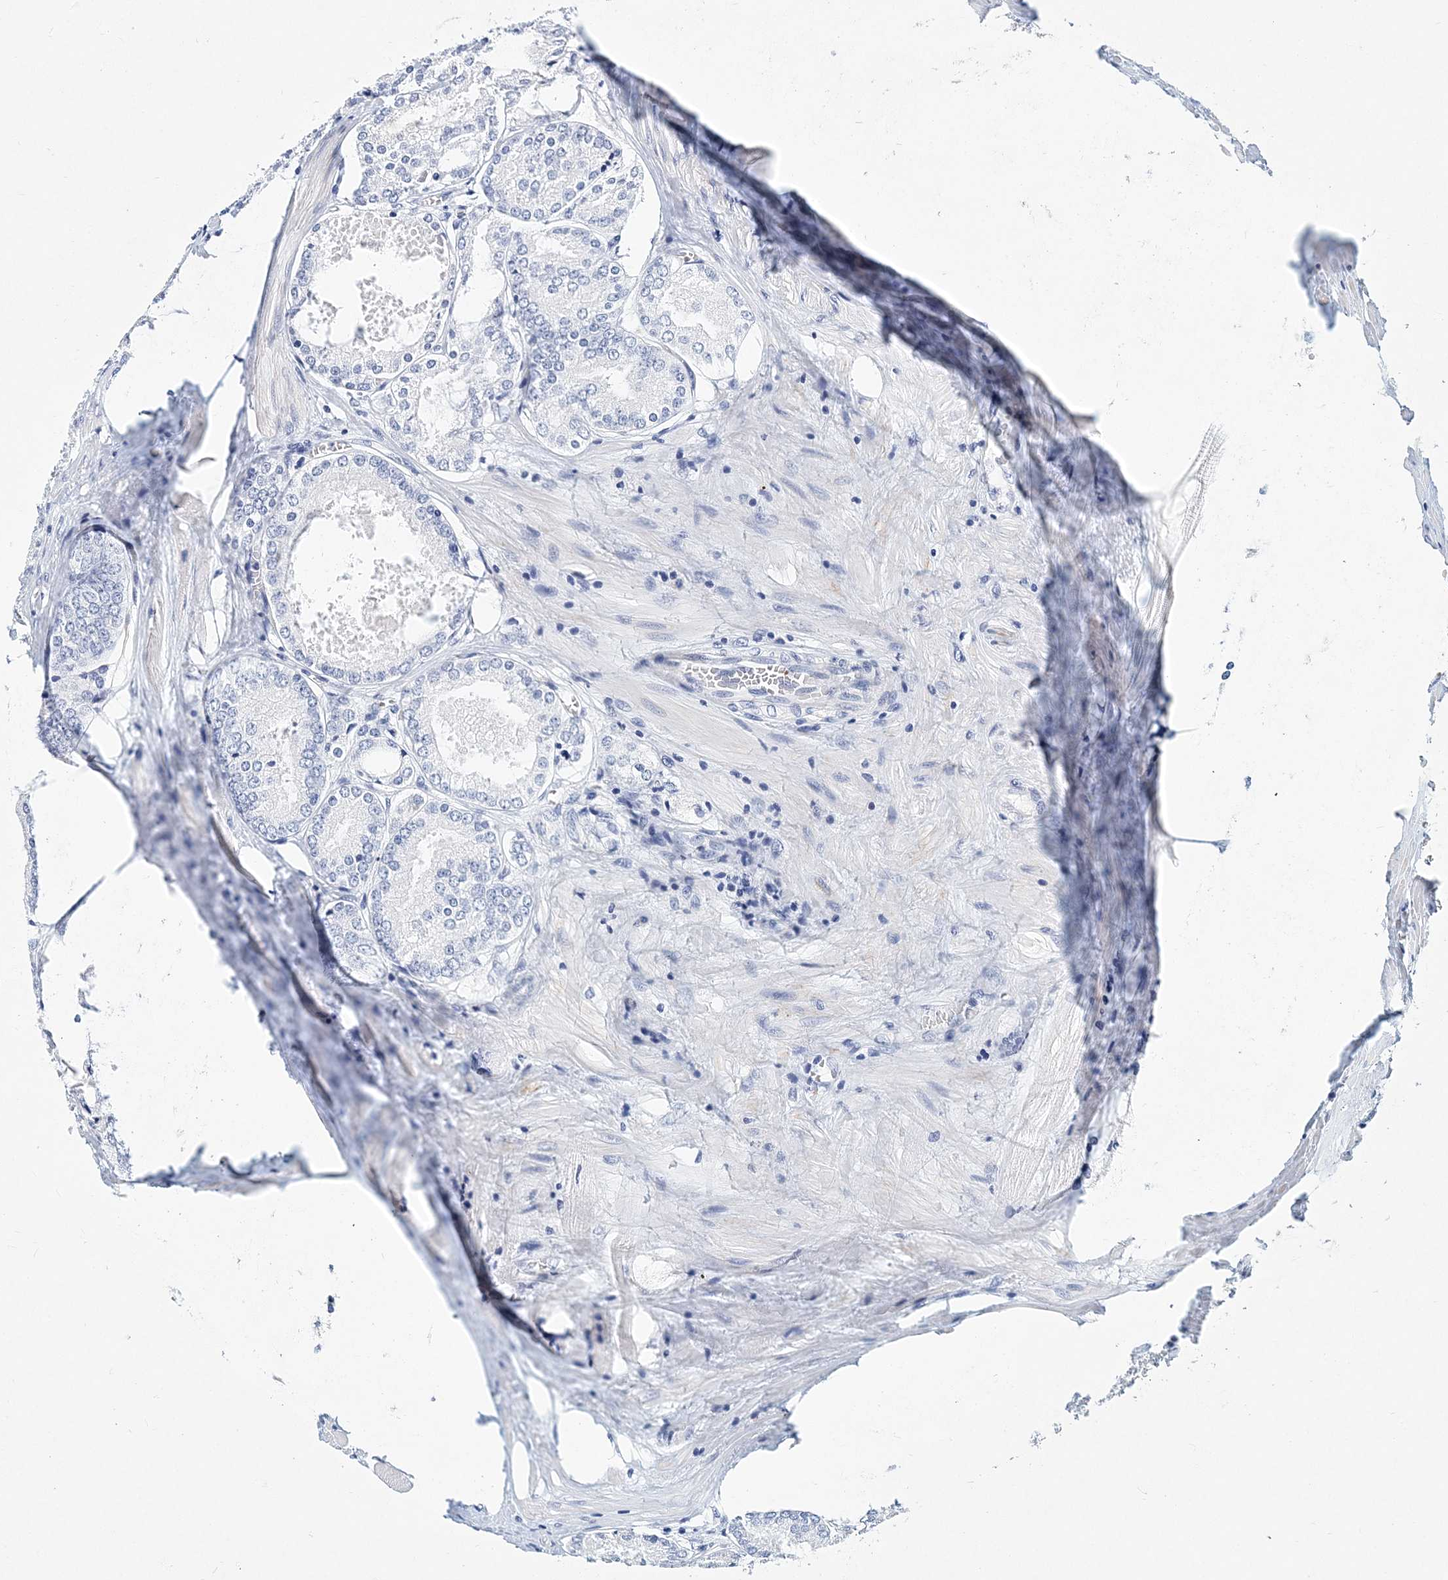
{"staining": {"intensity": "negative", "quantity": "none", "location": "none"}, "tissue": "prostate cancer", "cell_type": "Tumor cells", "image_type": "cancer", "snomed": [{"axis": "morphology", "description": "Adenocarcinoma, Low grade"}, {"axis": "topography", "description": "Prostate"}], "caption": "This histopathology image is of low-grade adenocarcinoma (prostate) stained with immunohistochemistry to label a protein in brown with the nuclei are counter-stained blue. There is no positivity in tumor cells.", "gene": "ITGA2B", "patient": {"sex": "male", "age": 67}}